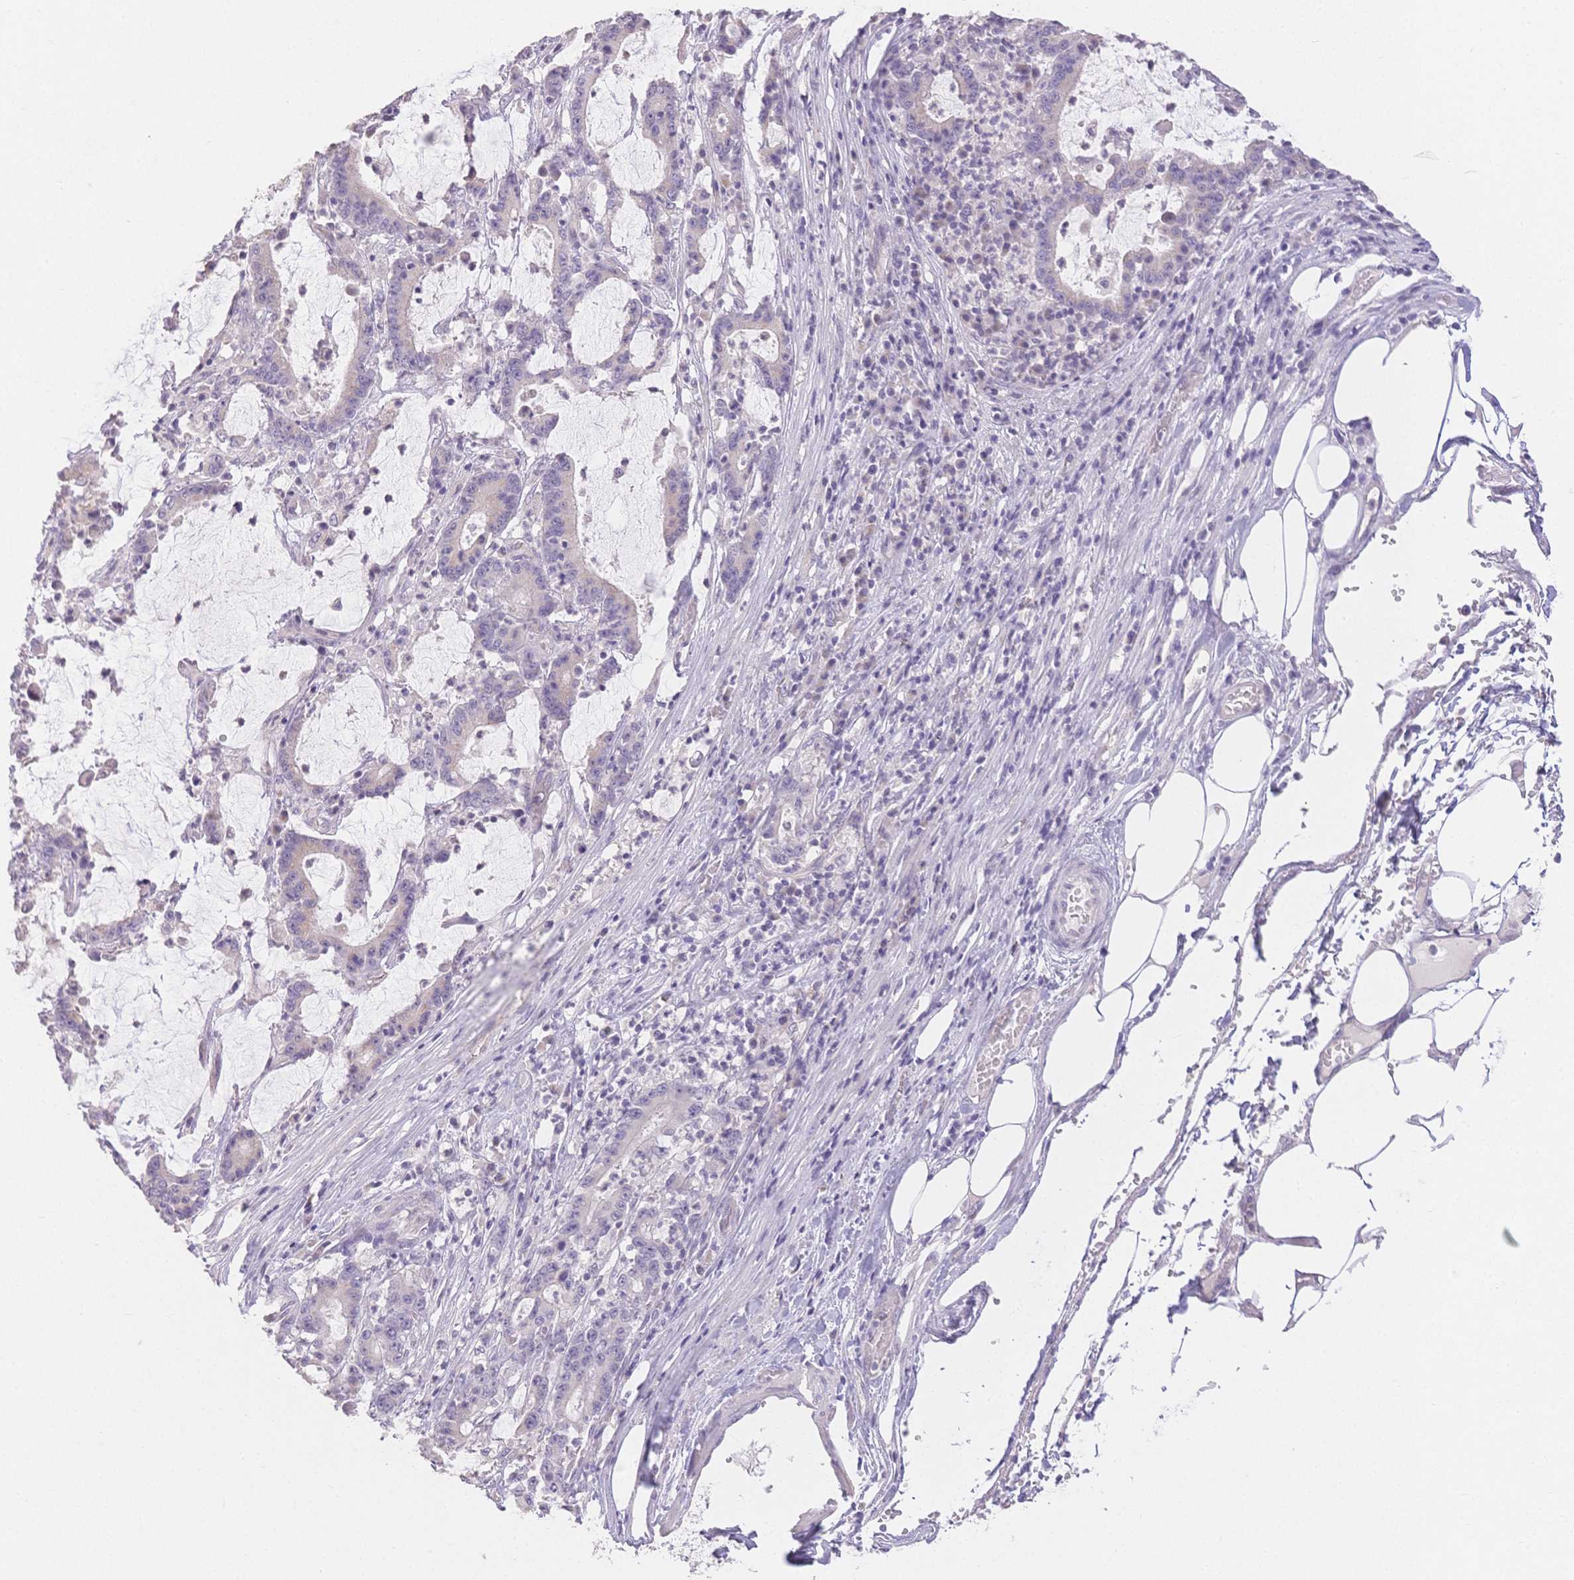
{"staining": {"intensity": "negative", "quantity": "none", "location": "none"}, "tissue": "stomach cancer", "cell_type": "Tumor cells", "image_type": "cancer", "snomed": [{"axis": "morphology", "description": "Adenocarcinoma, NOS"}, {"axis": "topography", "description": "Stomach, upper"}], "caption": "Human stomach adenocarcinoma stained for a protein using immunohistochemistry exhibits no staining in tumor cells.", "gene": "SUV39H2", "patient": {"sex": "male", "age": 68}}